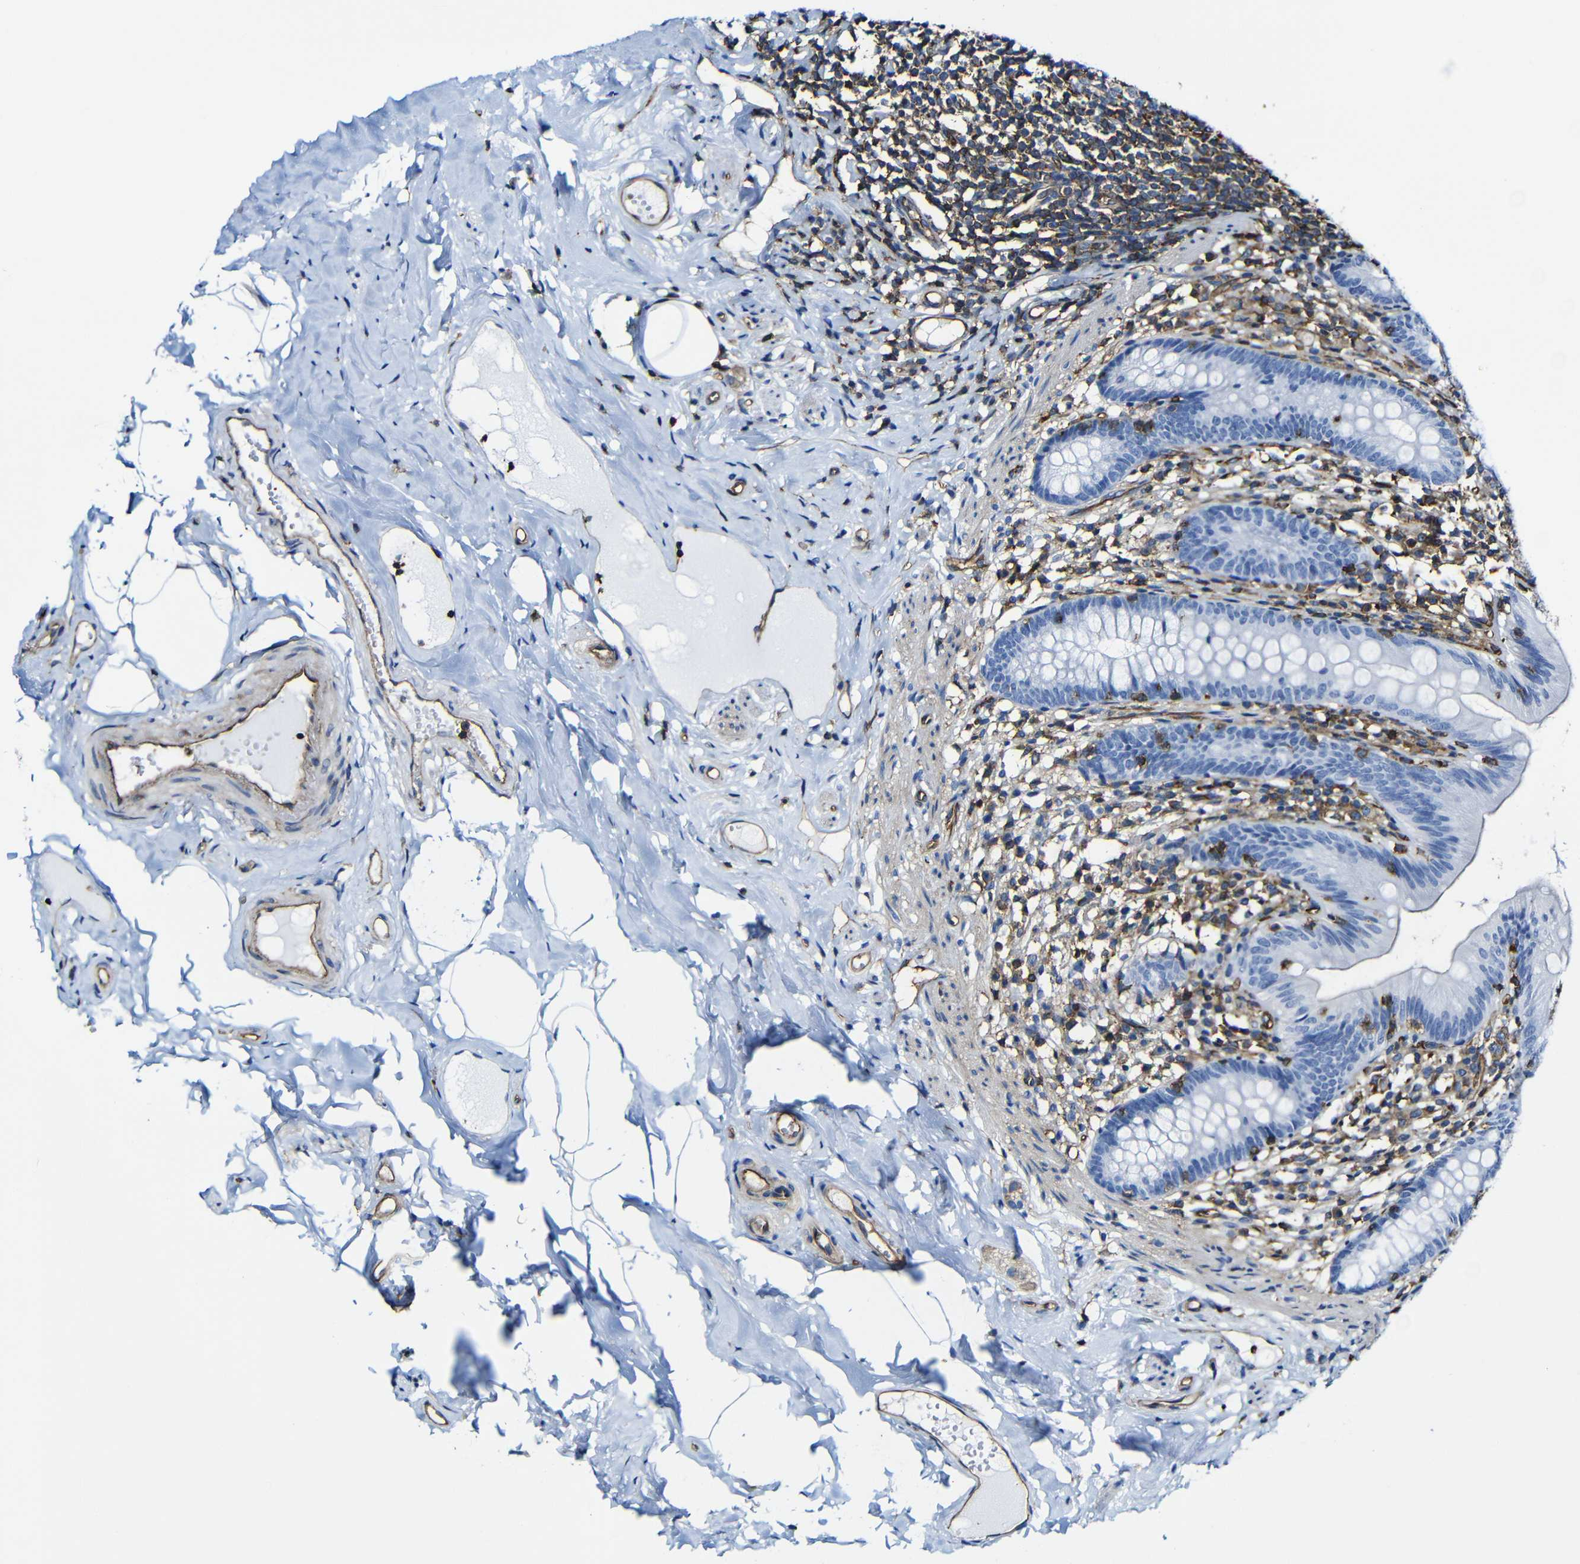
{"staining": {"intensity": "negative", "quantity": "none", "location": "none"}, "tissue": "appendix", "cell_type": "Glandular cells", "image_type": "normal", "snomed": [{"axis": "morphology", "description": "Normal tissue, NOS"}, {"axis": "topography", "description": "Appendix"}], "caption": "A micrograph of appendix stained for a protein shows no brown staining in glandular cells.", "gene": "MSN", "patient": {"sex": "male", "age": 52}}